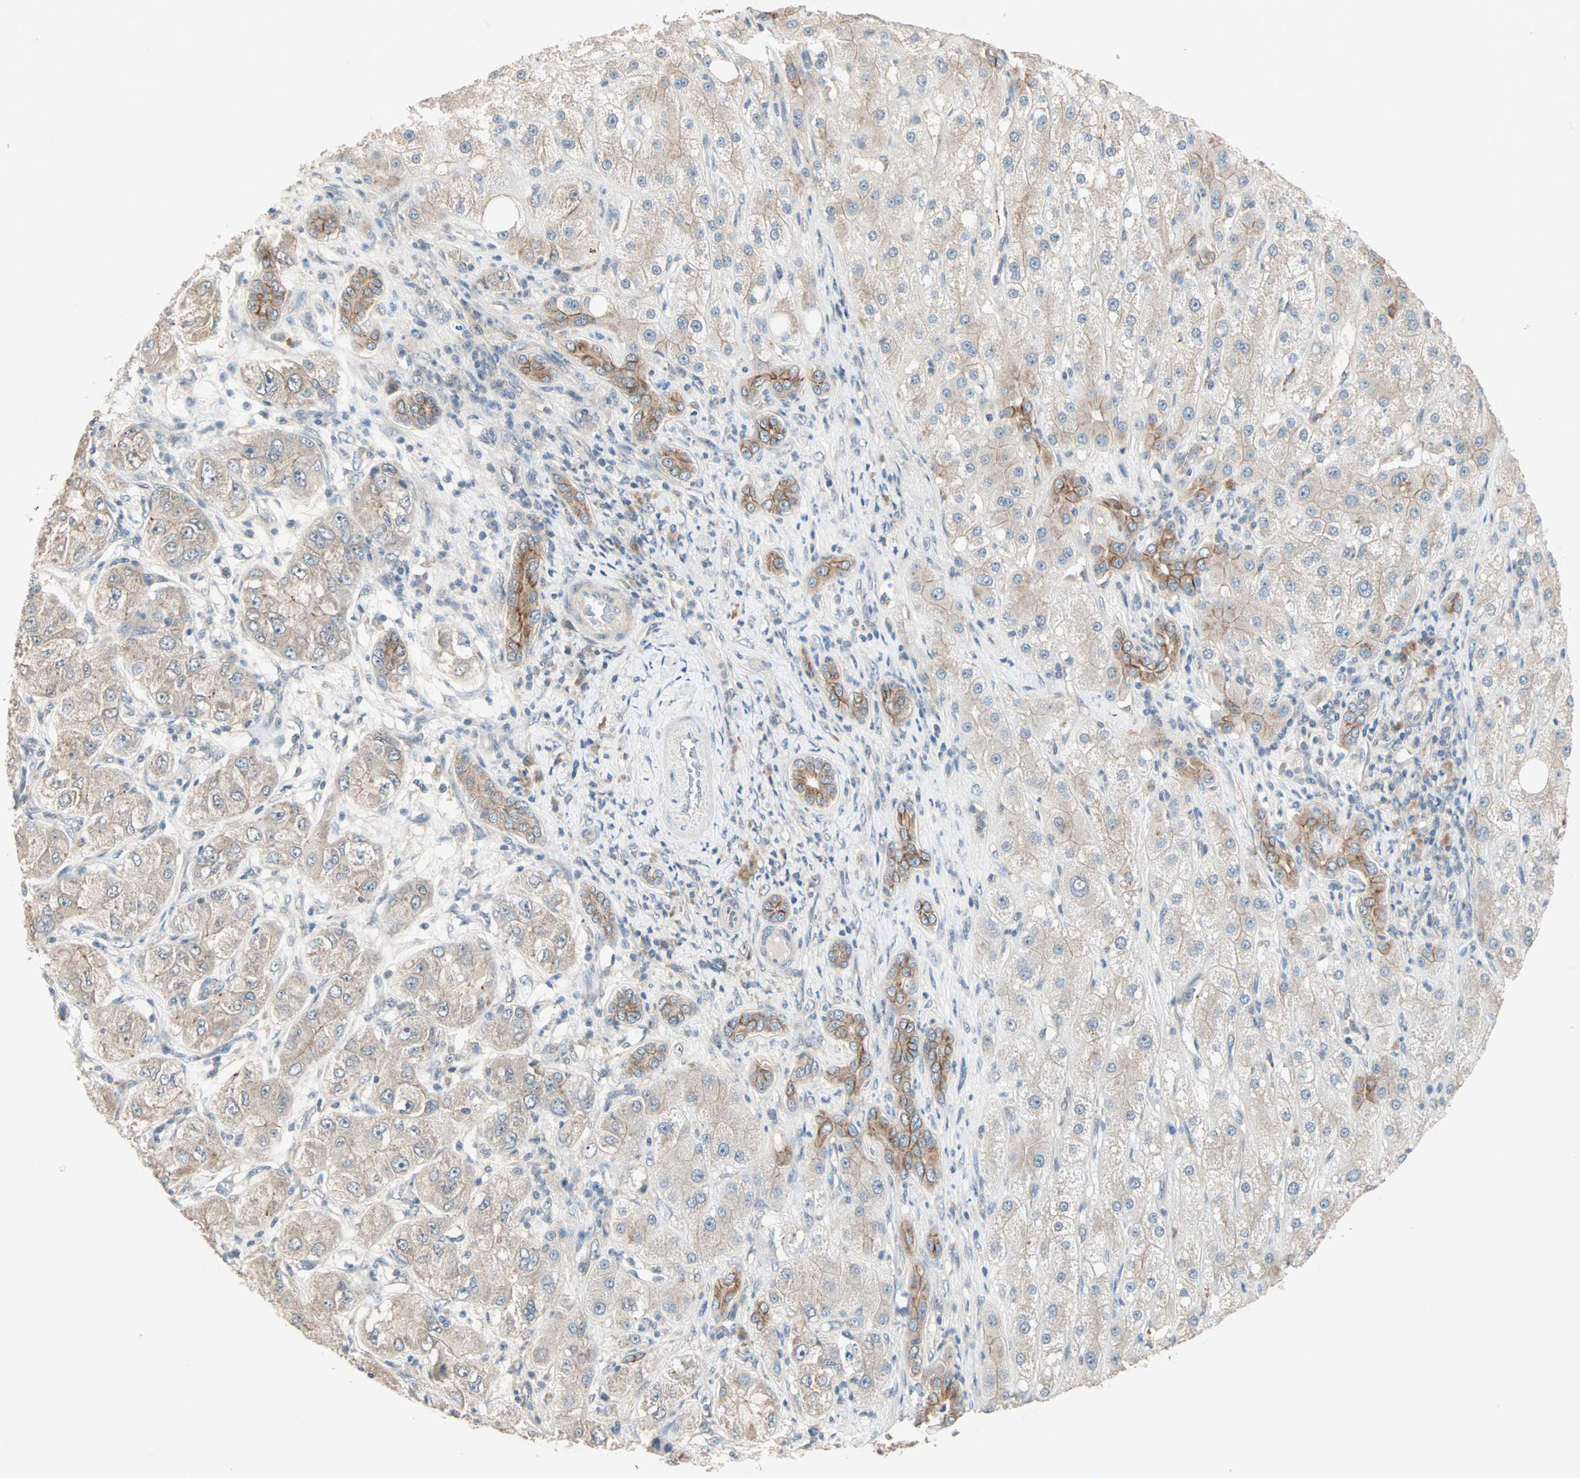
{"staining": {"intensity": "moderate", "quantity": ">75%", "location": "cytoplasmic/membranous"}, "tissue": "liver cancer", "cell_type": "Tumor cells", "image_type": "cancer", "snomed": [{"axis": "morphology", "description": "Carcinoma, Hepatocellular, NOS"}, {"axis": "topography", "description": "Liver"}], "caption": "Moderate cytoplasmic/membranous expression for a protein is present in approximately >75% of tumor cells of liver hepatocellular carcinoma using immunohistochemistry (IHC).", "gene": "TTF2", "patient": {"sex": "male", "age": 80}}